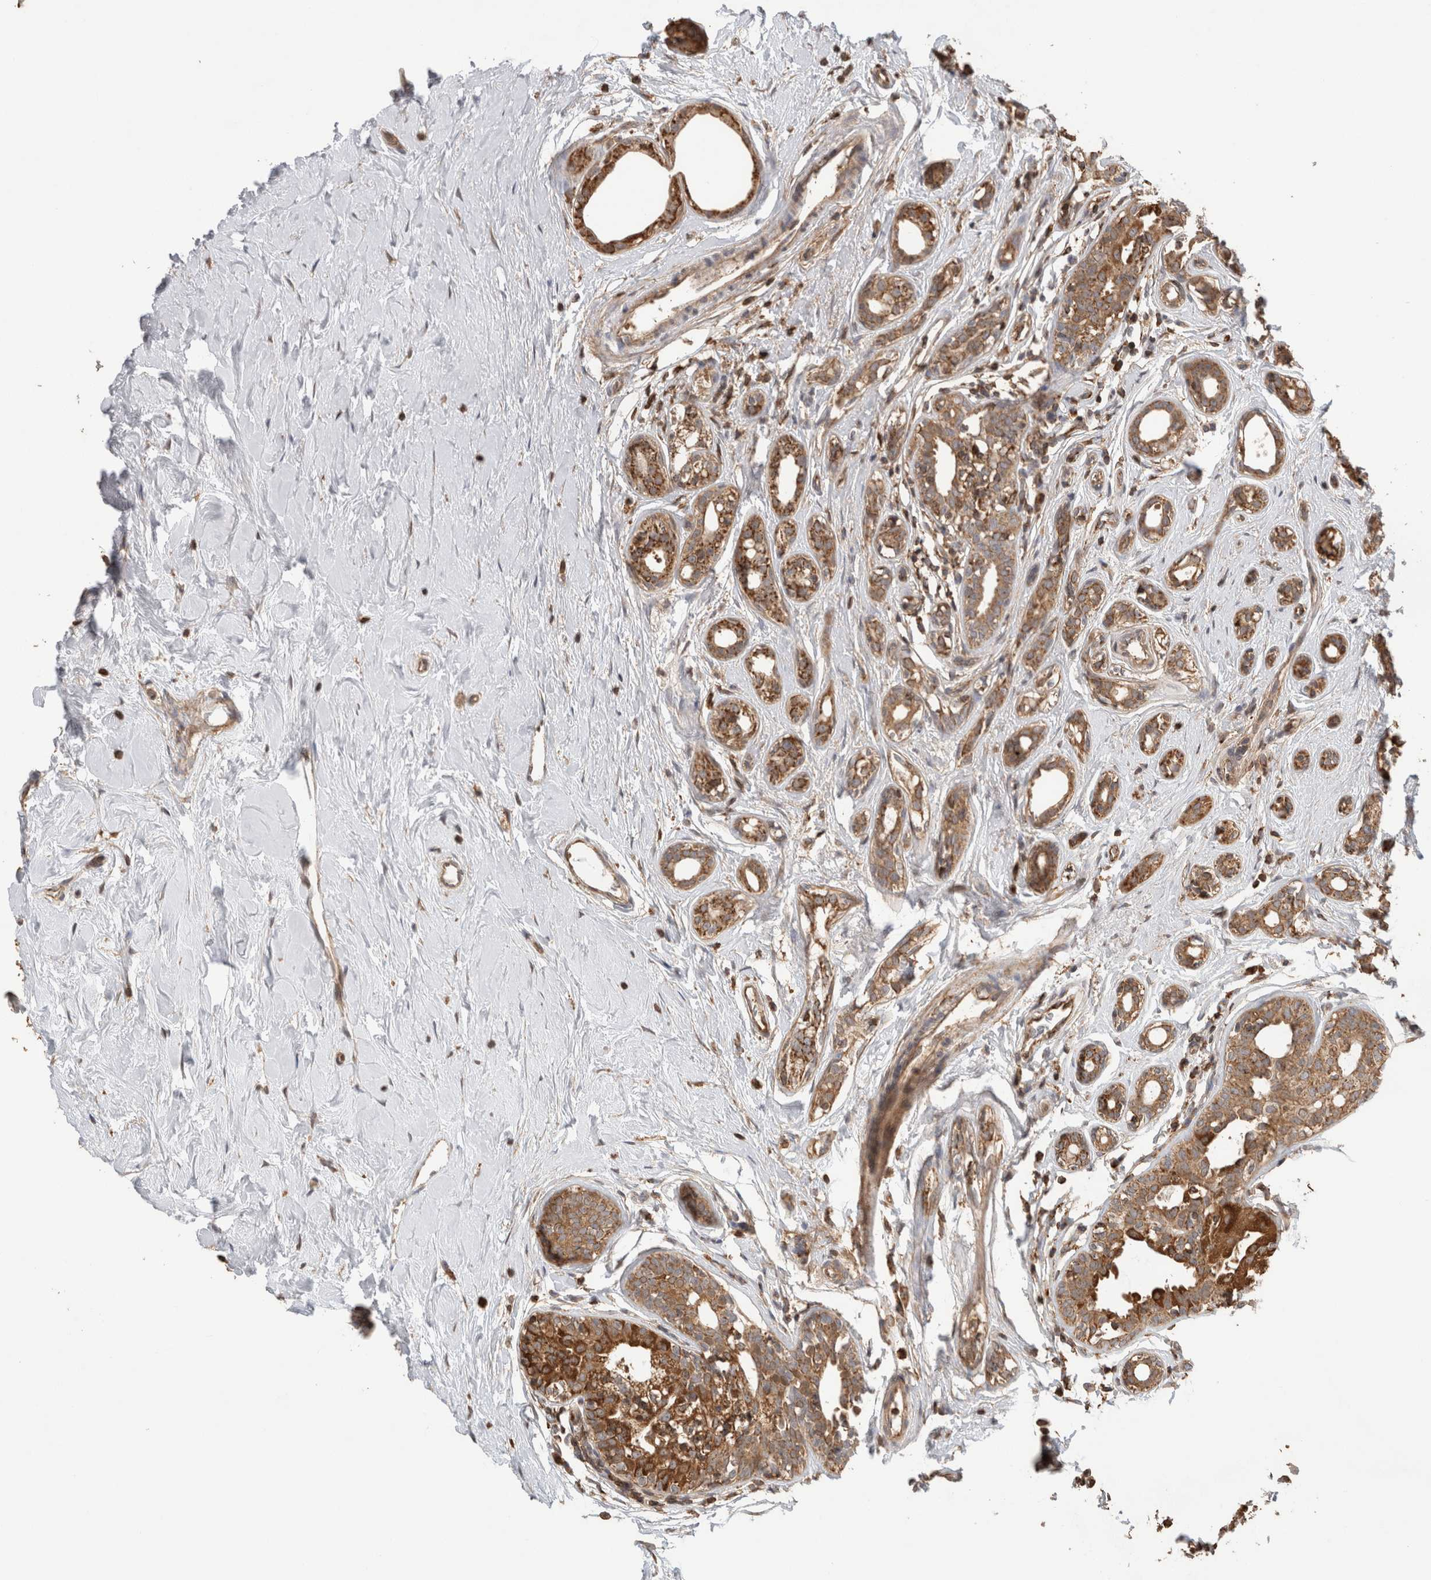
{"staining": {"intensity": "strong", "quantity": "25%-75%", "location": "cytoplasmic/membranous"}, "tissue": "breast cancer", "cell_type": "Tumor cells", "image_type": "cancer", "snomed": [{"axis": "morphology", "description": "Duct carcinoma"}, {"axis": "topography", "description": "Breast"}], "caption": "Protein staining of intraductal carcinoma (breast) tissue displays strong cytoplasmic/membranous expression in approximately 25%-75% of tumor cells.", "gene": "IMMP2L", "patient": {"sex": "female", "age": 55}}